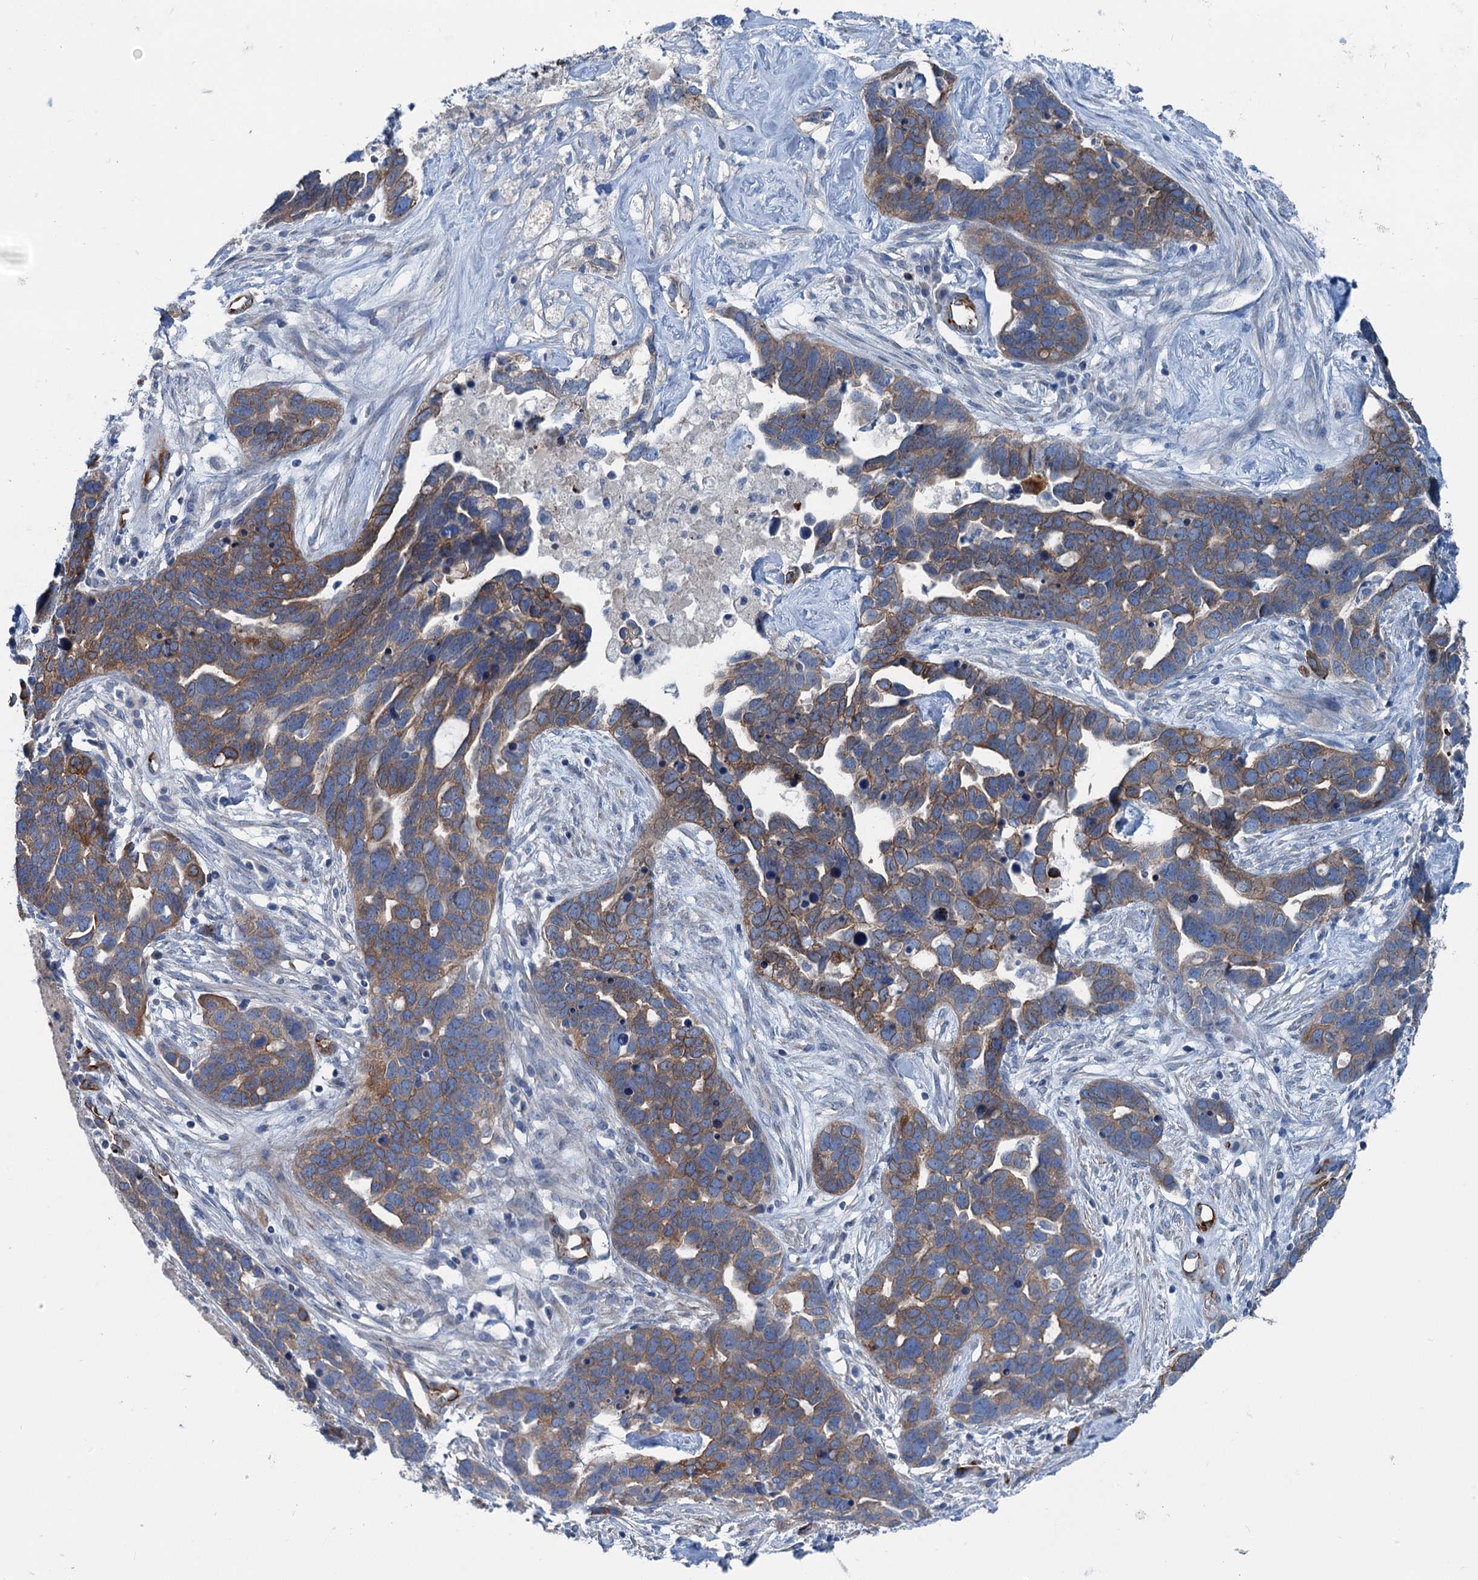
{"staining": {"intensity": "moderate", "quantity": ">75%", "location": "cytoplasmic/membranous"}, "tissue": "ovarian cancer", "cell_type": "Tumor cells", "image_type": "cancer", "snomed": [{"axis": "morphology", "description": "Cystadenocarcinoma, serous, NOS"}, {"axis": "topography", "description": "Ovary"}], "caption": "High-magnification brightfield microscopy of serous cystadenocarcinoma (ovarian) stained with DAB (brown) and counterstained with hematoxylin (blue). tumor cells exhibit moderate cytoplasmic/membranous staining is seen in approximately>75% of cells.", "gene": "CALCOCO1", "patient": {"sex": "female", "age": 54}}